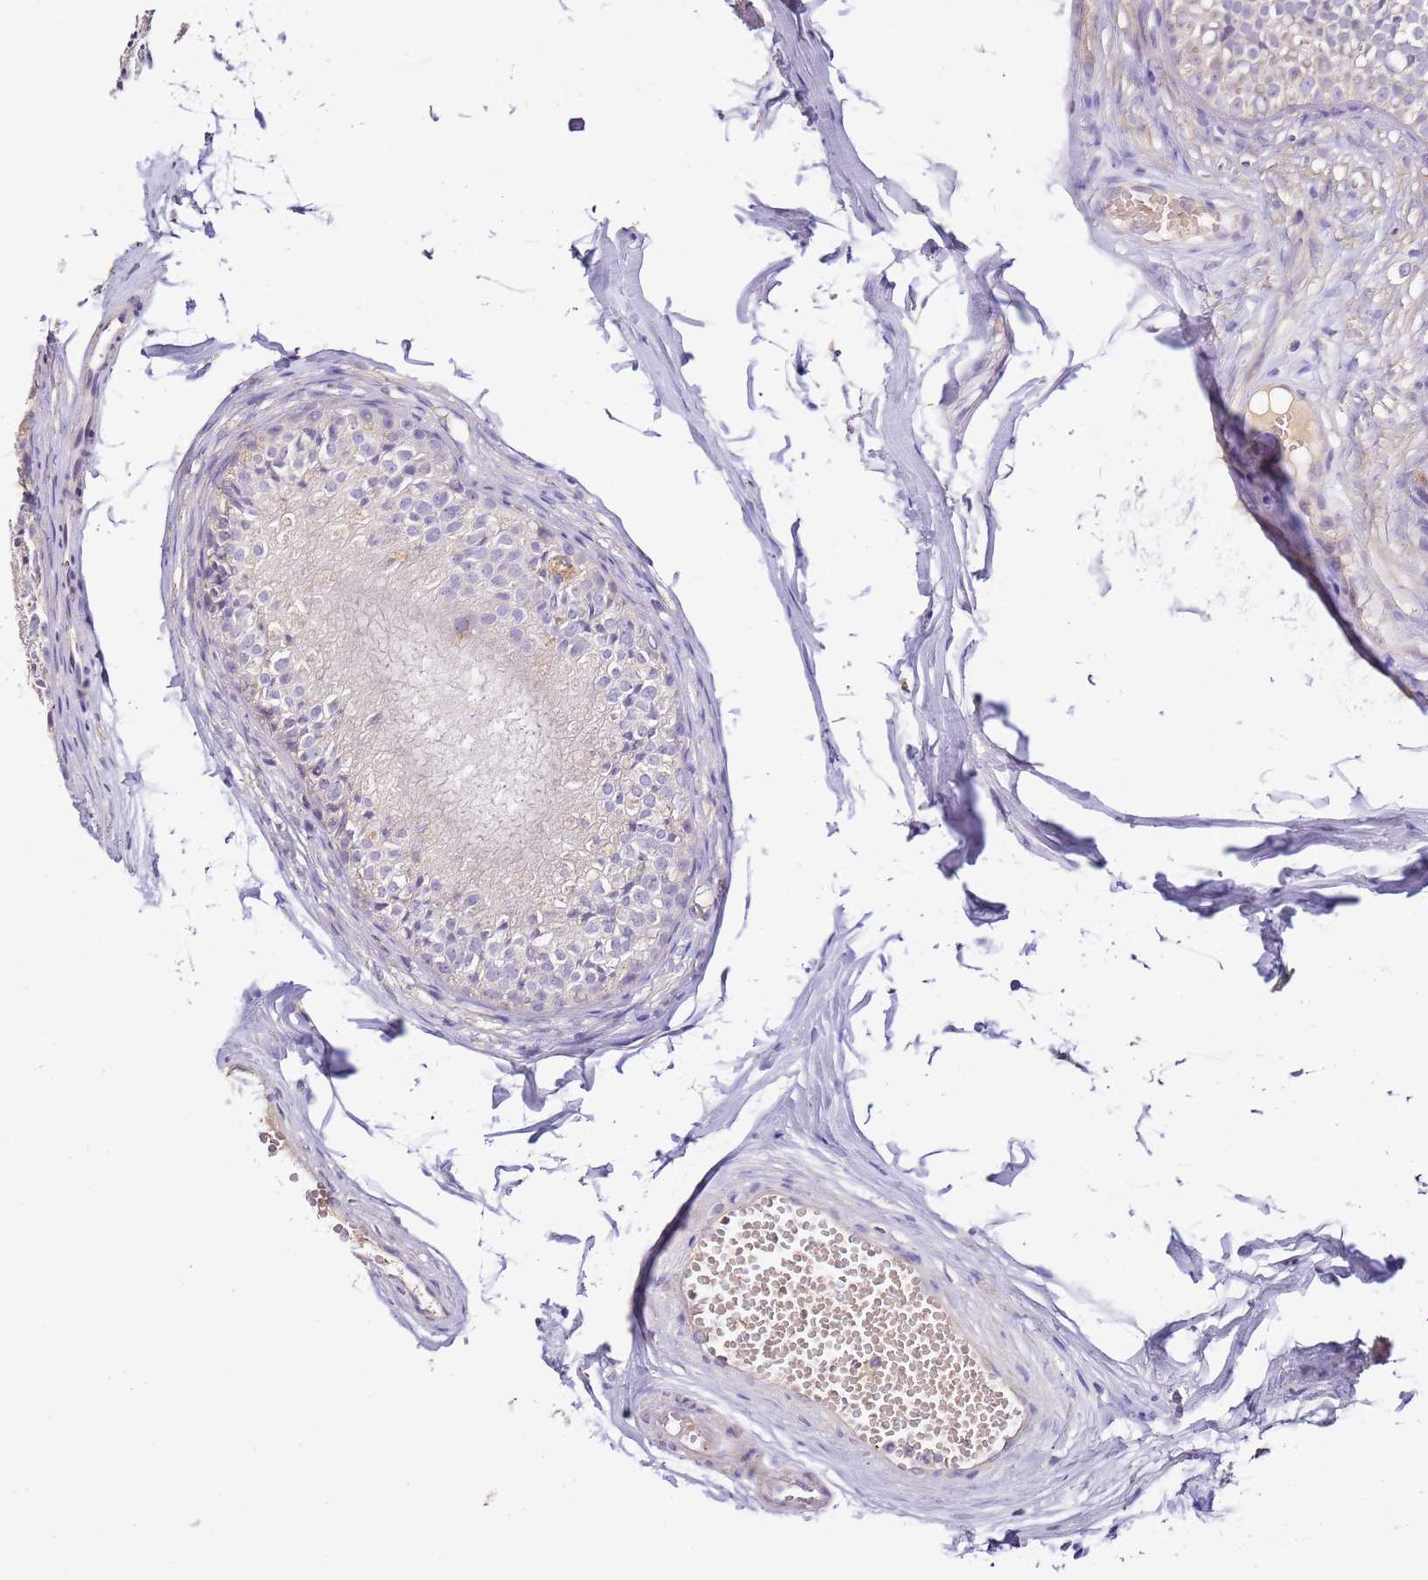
{"staining": {"intensity": "negative", "quantity": "none", "location": "none"}, "tissue": "epididymis", "cell_type": "Glandular cells", "image_type": "normal", "snomed": [{"axis": "morphology", "description": "Normal tissue, NOS"}, {"axis": "morphology", "description": "Seminoma in situ"}, {"axis": "topography", "description": "Testis"}, {"axis": "topography", "description": "Epididymis"}], "caption": "This is an IHC photomicrograph of unremarkable human epididymis. There is no positivity in glandular cells.", "gene": "OR2B11", "patient": {"sex": "male", "age": 28}}